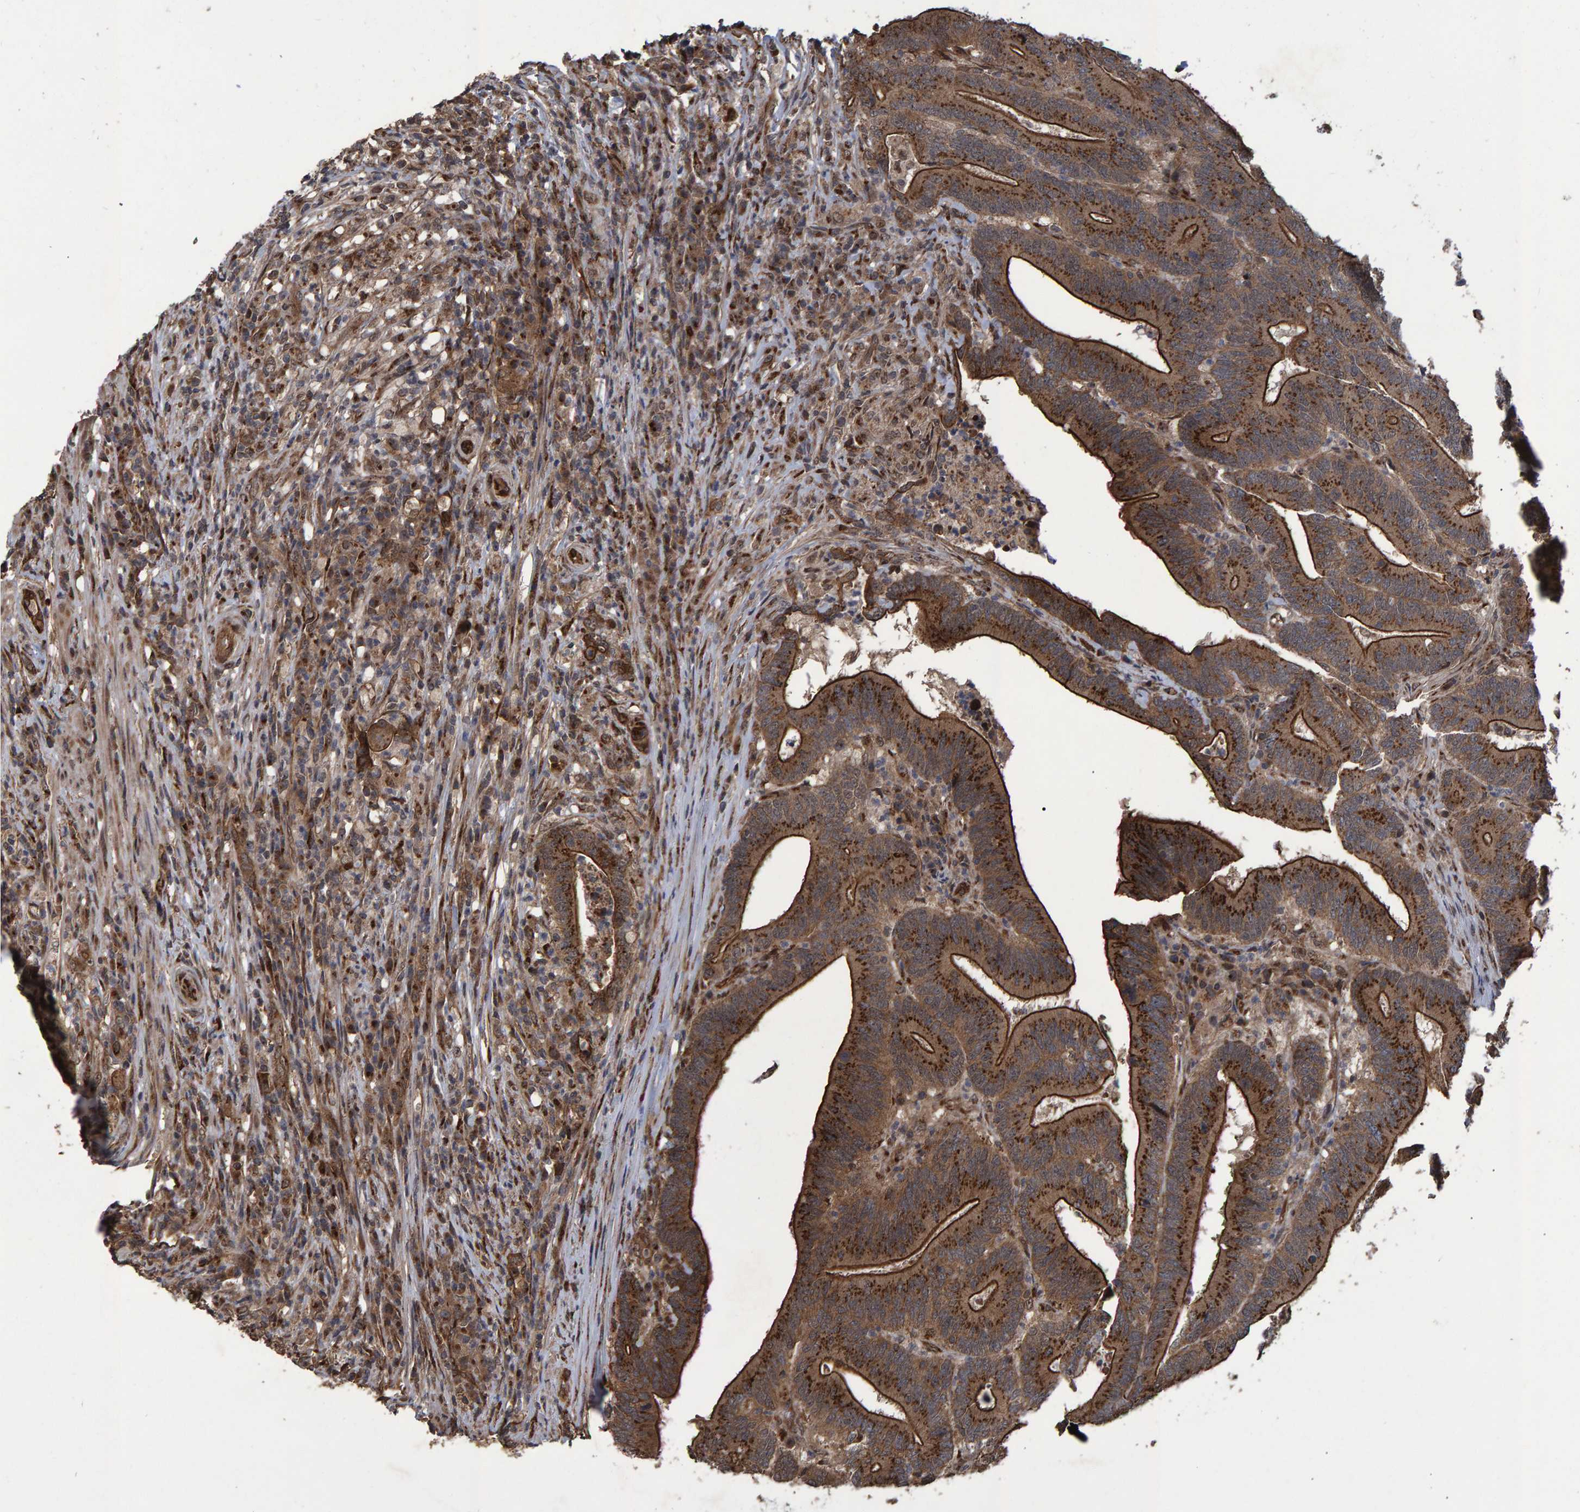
{"staining": {"intensity": "strong", "quantity": ">75%", "location": "cytoplasmic/membranous,nuclear"}, "tissue": "colorectal cancer", "cell_type": "Tumor cells", "image_type": "cancer", "snomed": [{"axis": "morphology", "description": "Adenocarcinoma, NOS"}, {"axis": "topography", "description": "Colon"}], "caption": "Human colorectal adenocarcinoma stained with a brown dye demonstrates strong cytoplasmic/membranous and nuclear positive staining in about >75% of tumor cells.", "gene": "TRIM68", "patient": {"sex": "female", "age": 66}}